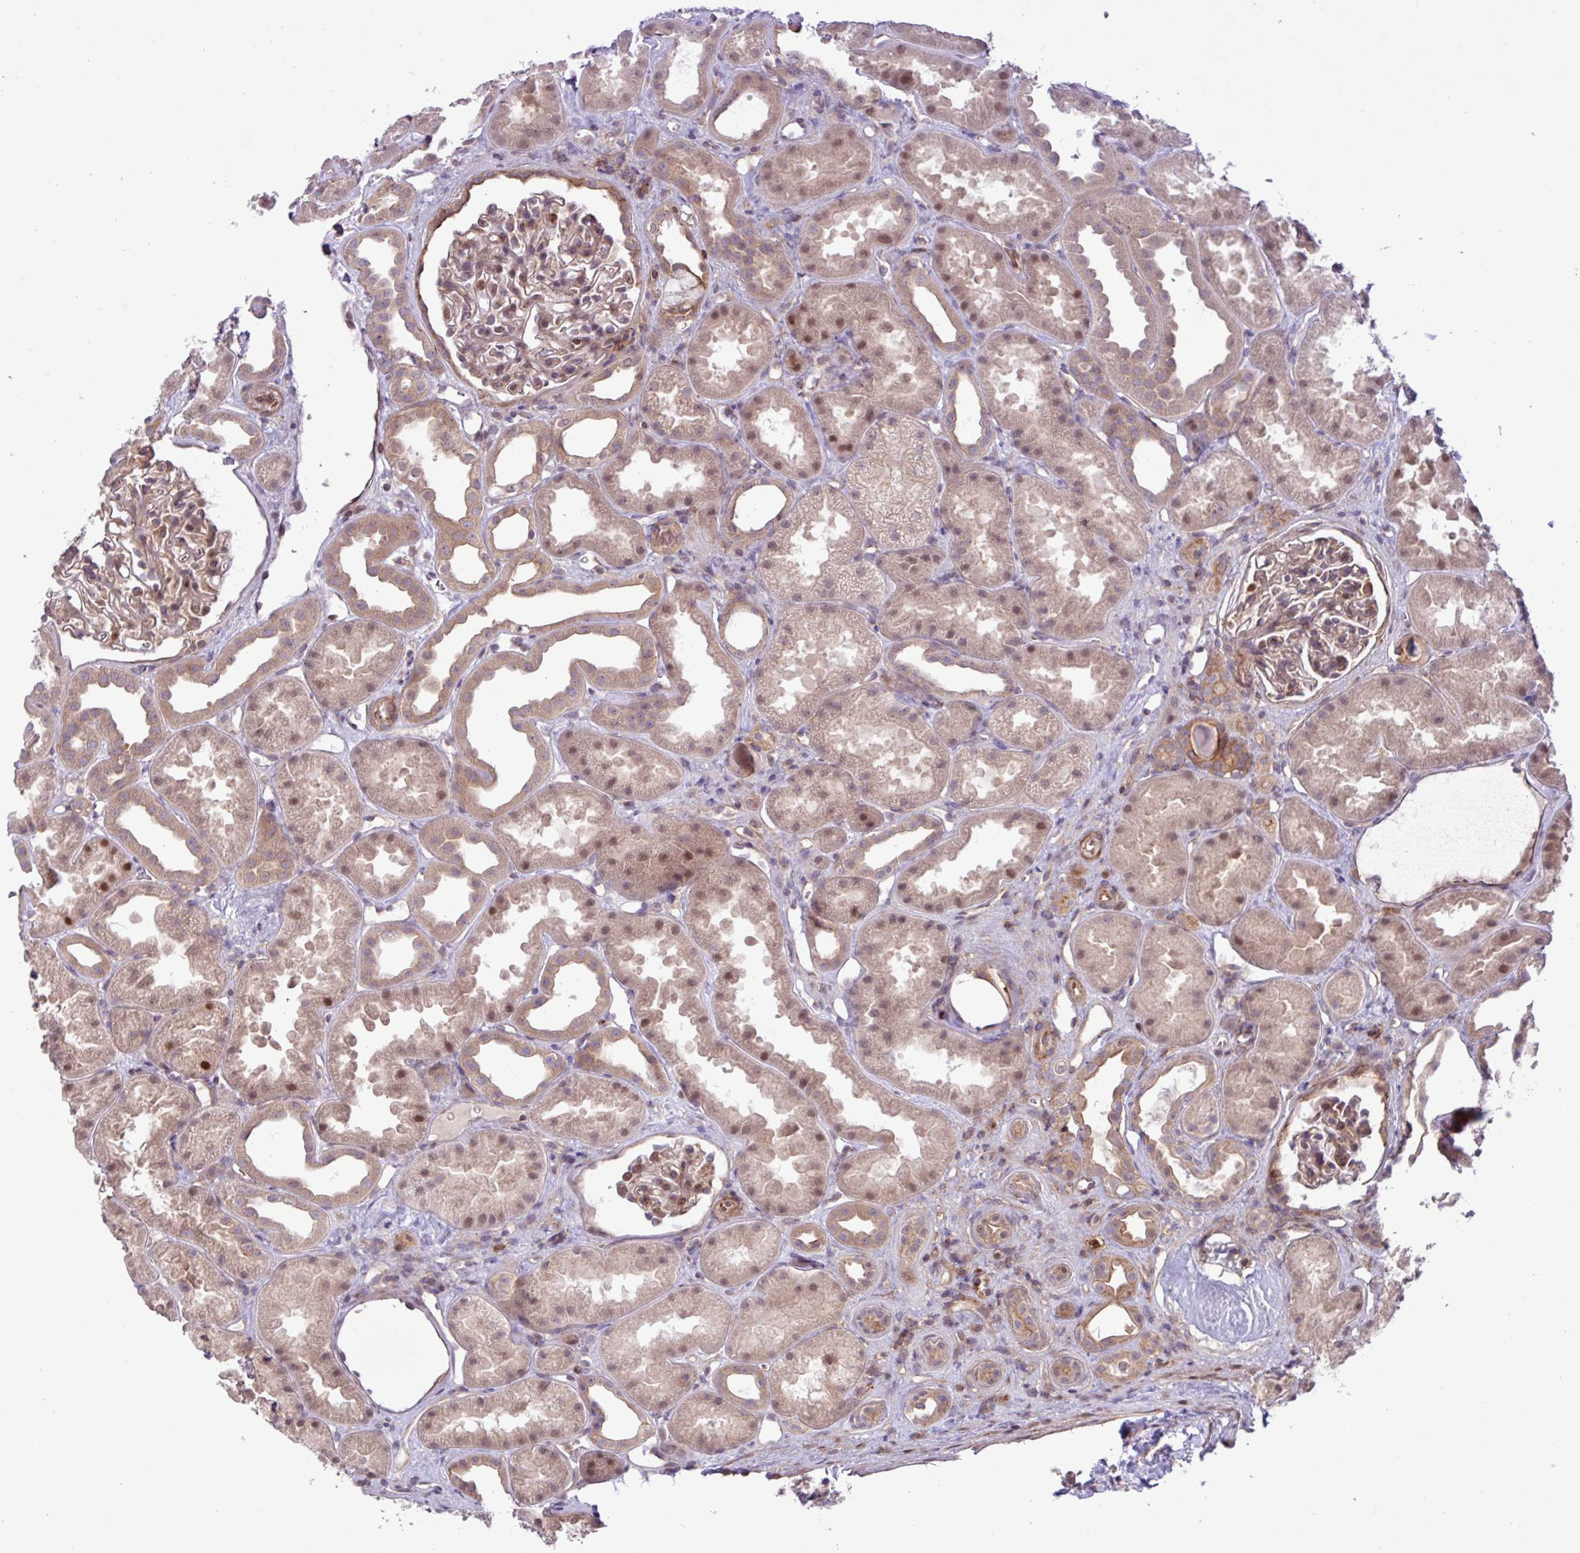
{"staining": {"intensity": "weak", "quantity": ">75%", "location": "cytoplasmic/membranous"}, "tissue": "kidney", "cell_type": "Cells in glomeruli", "image_type": "normal", "snomed": [{"axis": "morphology", "description": "Normal tissue, NOS"}, {"axis": "topography", "description": "Kidney"}], "caption": "Kidney stained with DAB IHC reveals low levels of weak cytoplasmic/membranous expression in approximately >75% of cells in glomeruli. (DAB (3,3'-diaminobenzidine) = brown stain, brightfield microscopy at high magnification).", "gene": "CNTRL", "patient": {"sex": "male", "age": 61}}